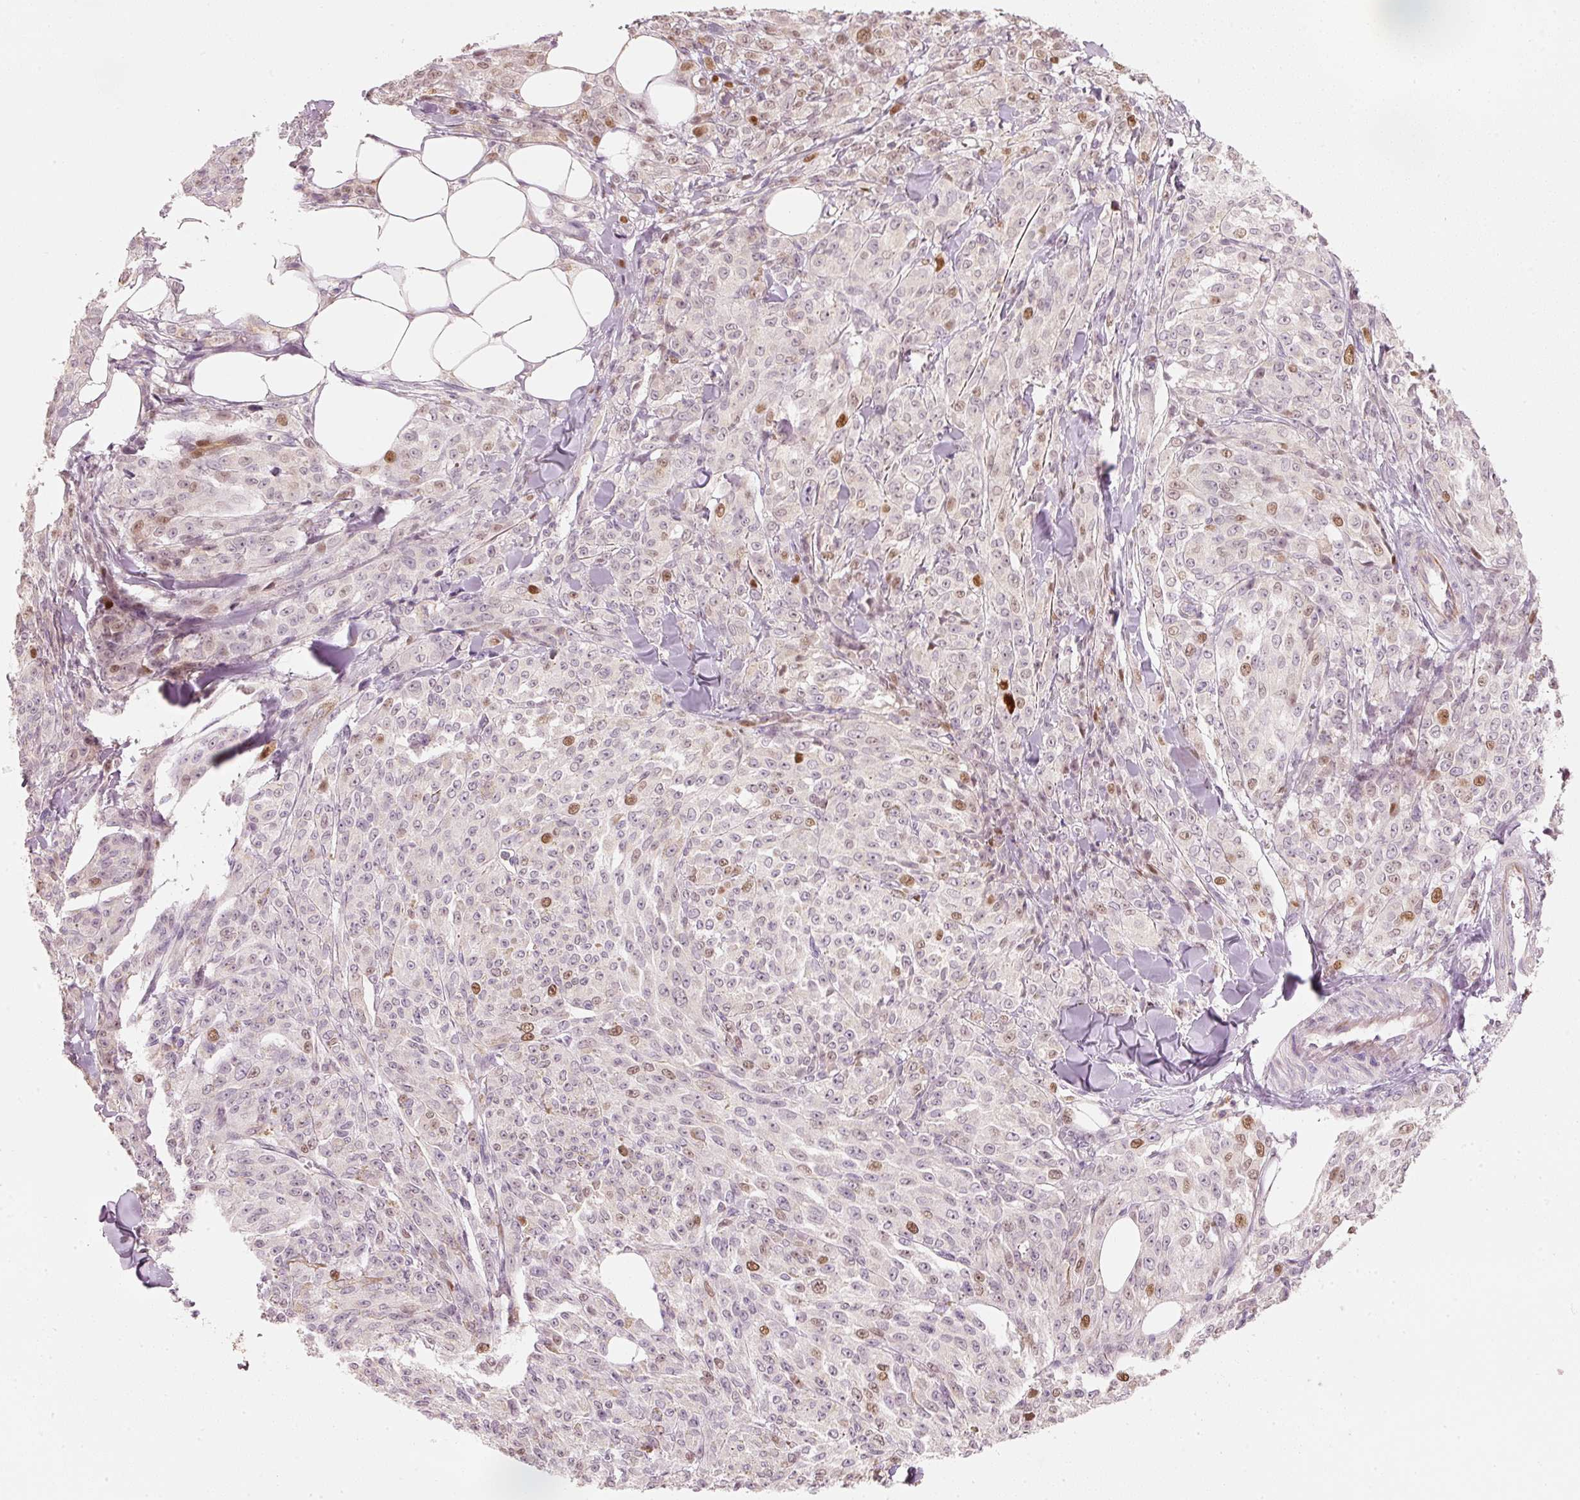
{"staining": {"intensity": "moderate", "quantity": "<25%", "location": "nuclear"}, "tissue": "melanoma", "cell_type": "Tumor cells", "image_type": "cancer", "snomed": [{"axis": "morphology", "description": "Malignant melanoma, NOS"}, {"axis": "topography", "description": "Skin"}], "caption": "A low amount of moderate nuclear positivity is appreciated in about <25% of tumor cells in malignant melanoma tissue.", "gene": "TREX2", "patient": {"sex": "female", "age": 52}}